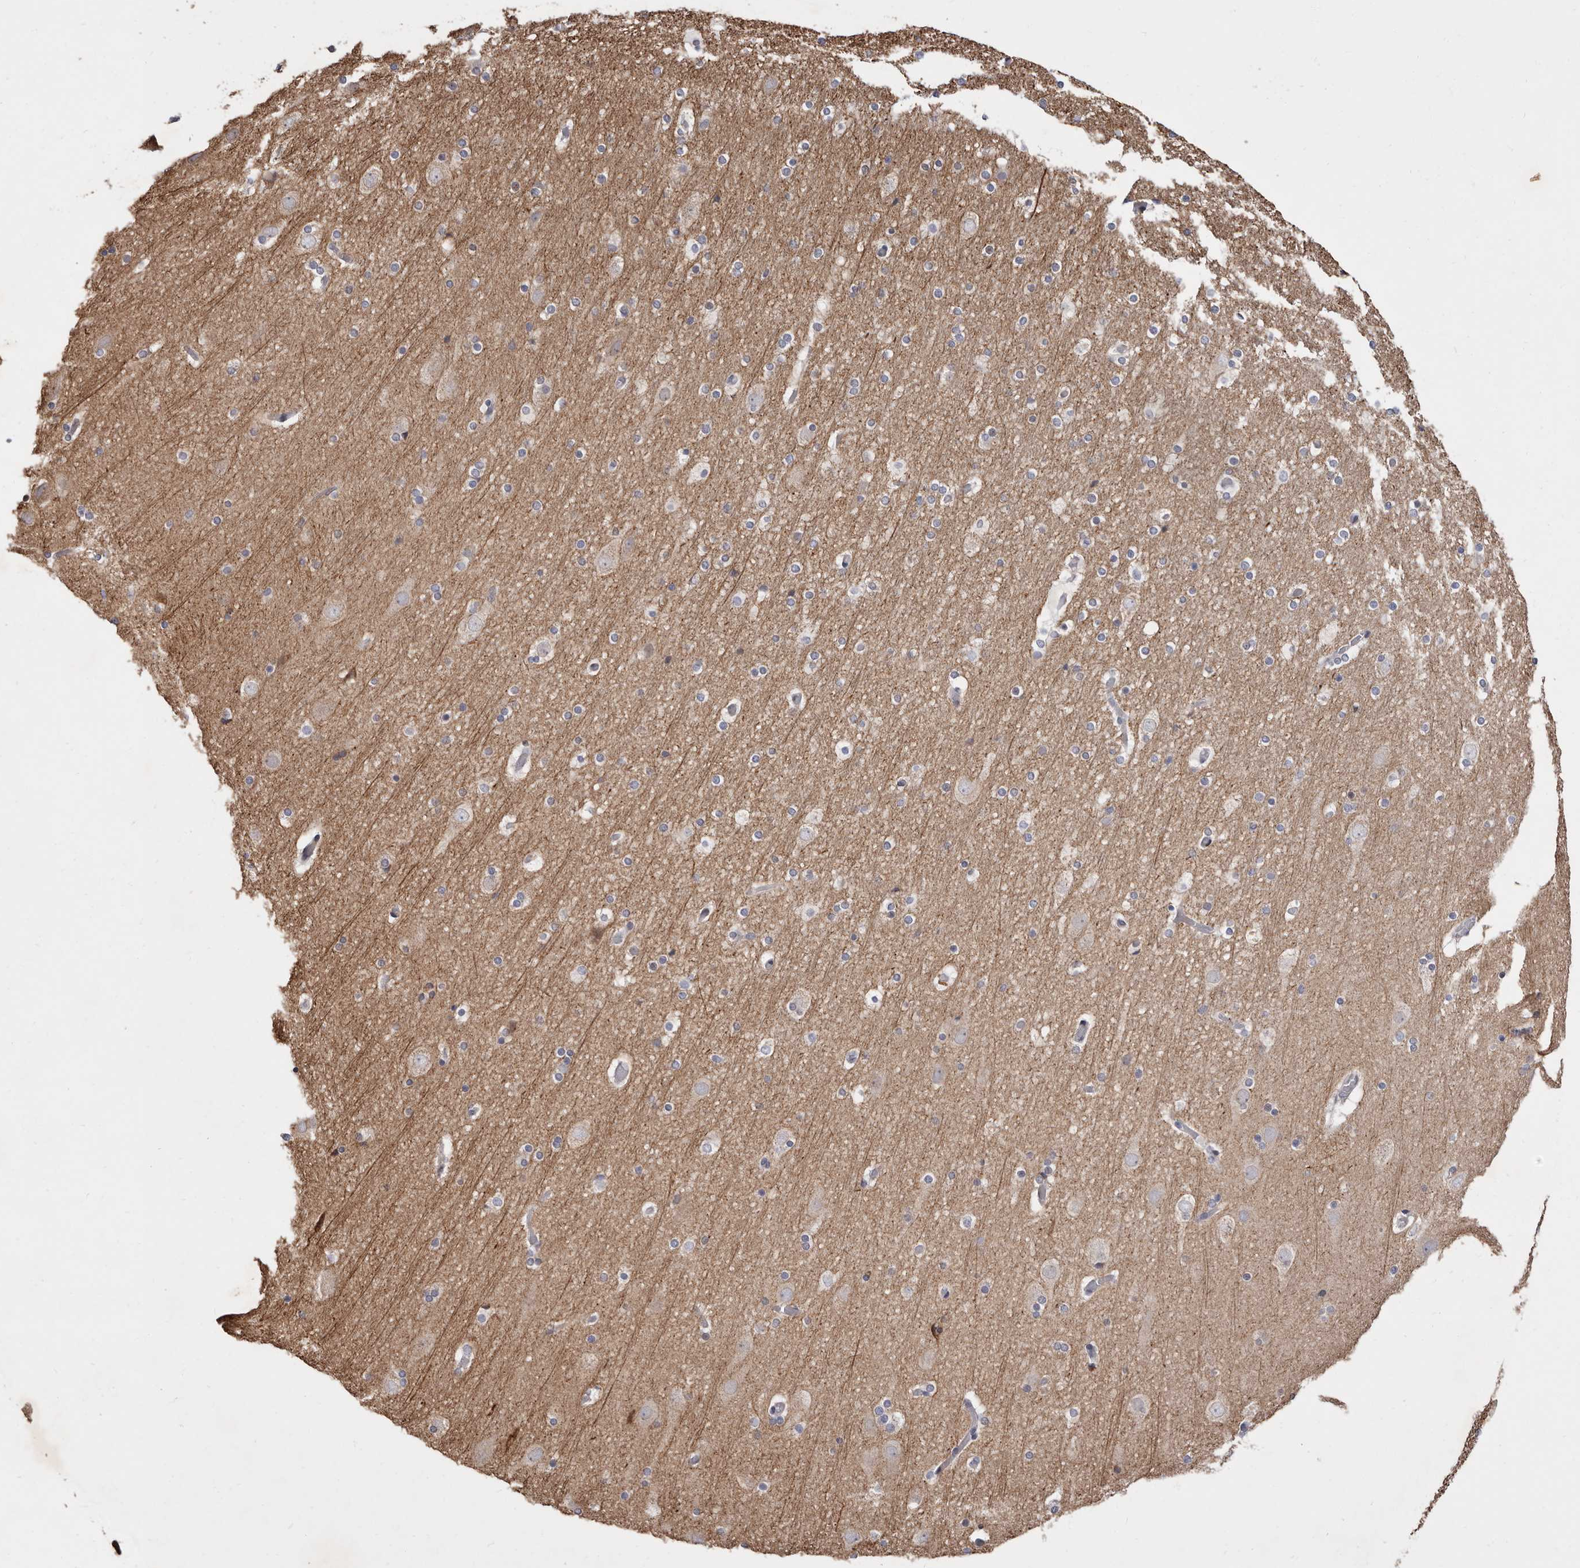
{"staining": {"intensity": "negative", "quantity": "none", "location": "none"}, "tissue": "cerebral cortex", "cell_type": "Endothelial cells", "image_type": "normal", "snomed": [{"axis": "morphology", "description": "Normal tissue, NOS"}, {"axis": "topography", "description": "Cerebral cortex"}], "caption": "A high-resolution histopathology image shows immunohistochemistry staining of benign cerebral cortex, which exhibits no significant staining in endothelial cells. (DAB (3,3'-diaminobenzidine) IHC, high magnification).", "gene": "TIMM17B", "patient": {"sex": "male", "age": 57}}